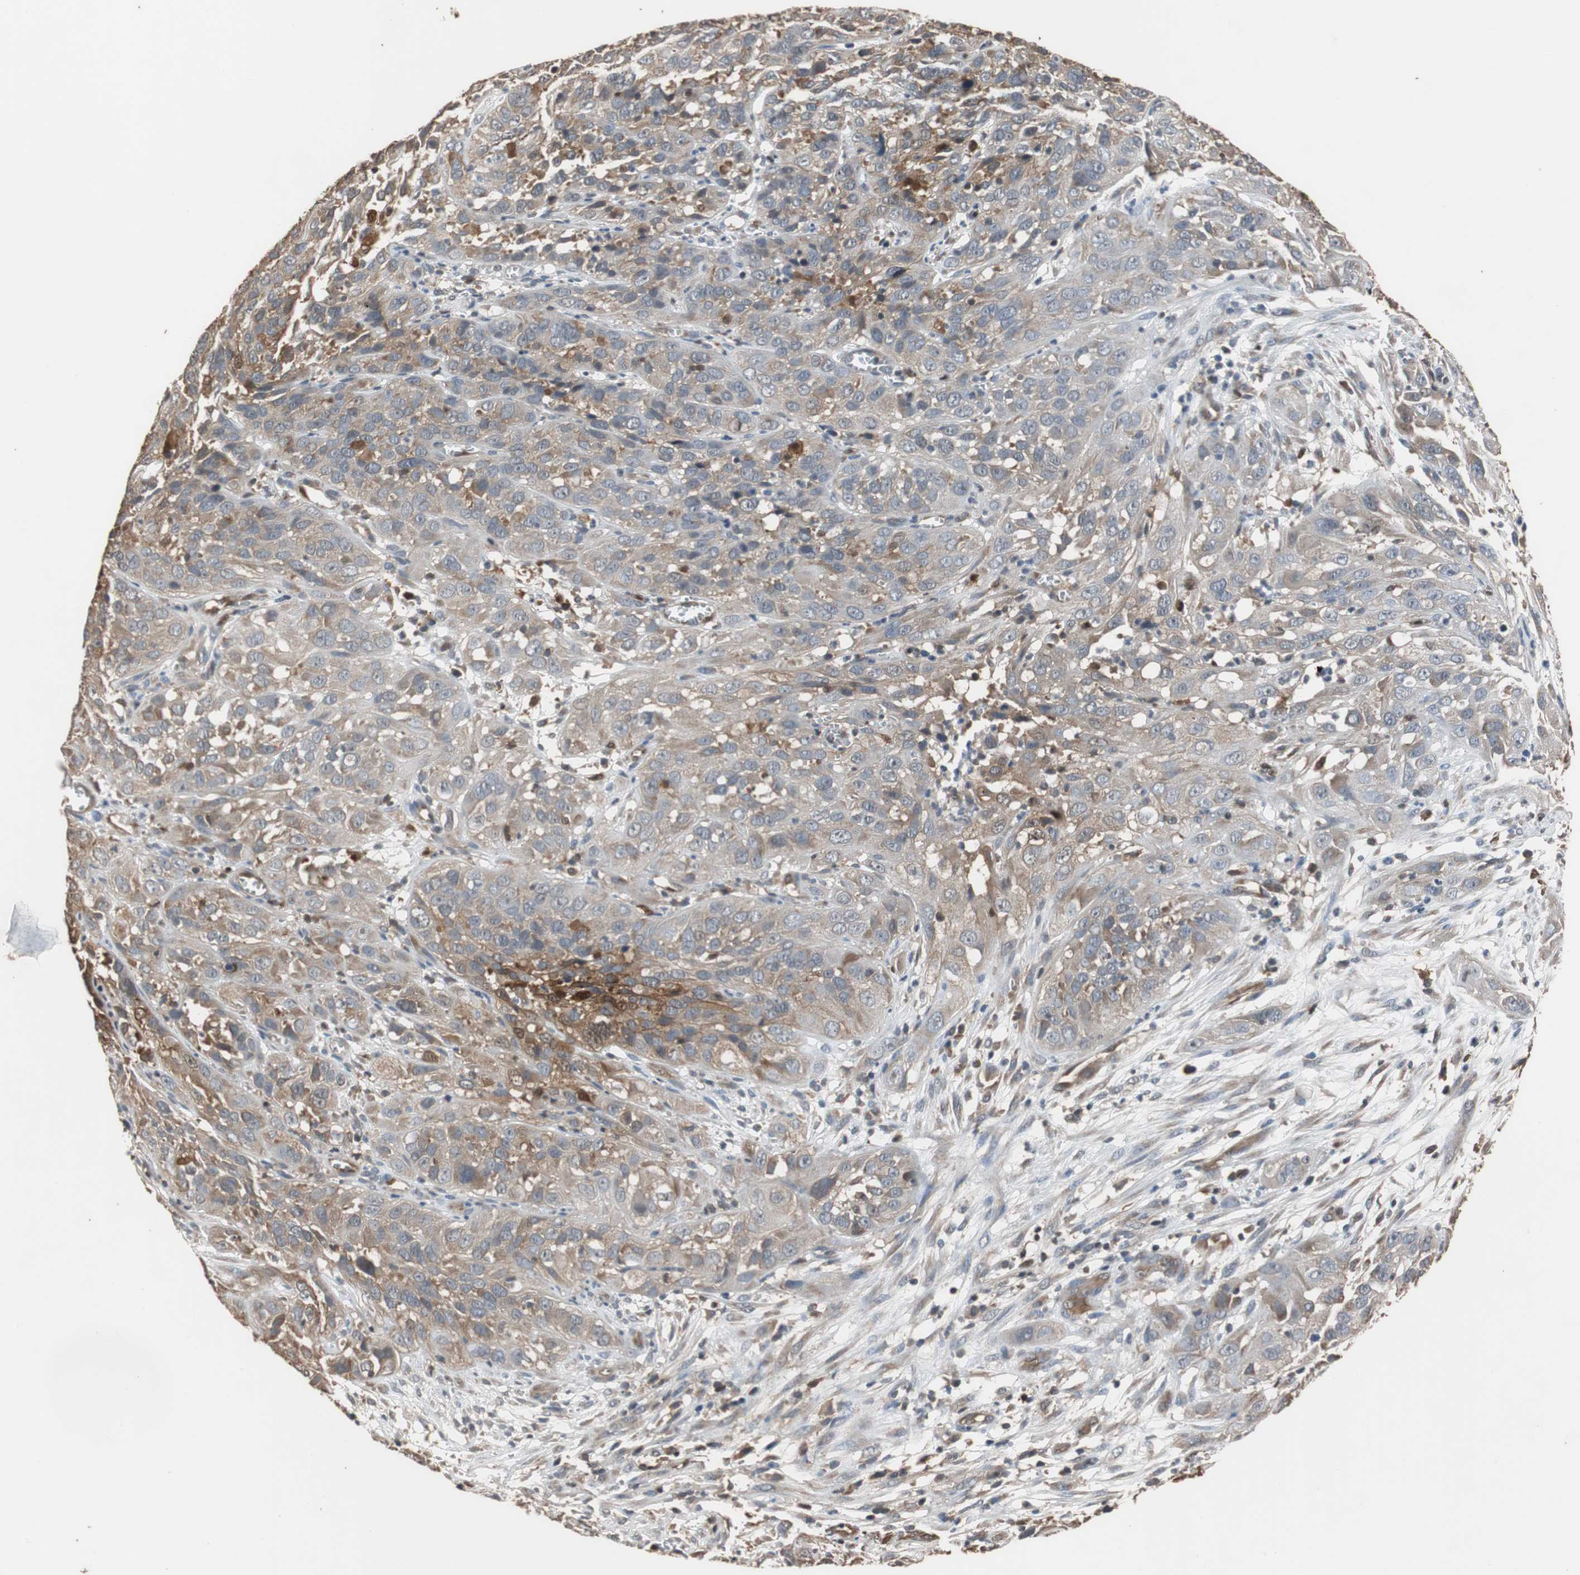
{"staining": {"intensity": "weak", "quantity": ">75%", "location": "cytoplasmic/membranous"}, "tissue": "cervical cancer", "cell_type": "Tumor cells", "image_type": "cancer", "snomed": [{"axis": "morphology", "description": "Squamous cell carcinoma, NOS"}, {"axis": "topography", "description": "Cervix"}], "caption": "Immunohistochemical staining of human cervical cancer (squamous cell carcinoma) shows low levels of weak cytoplasmic/membranous protein expression in about >75% of tumor cells.", "gene": "NDRG1", "patient": {"sex": "female", "age": 32}}